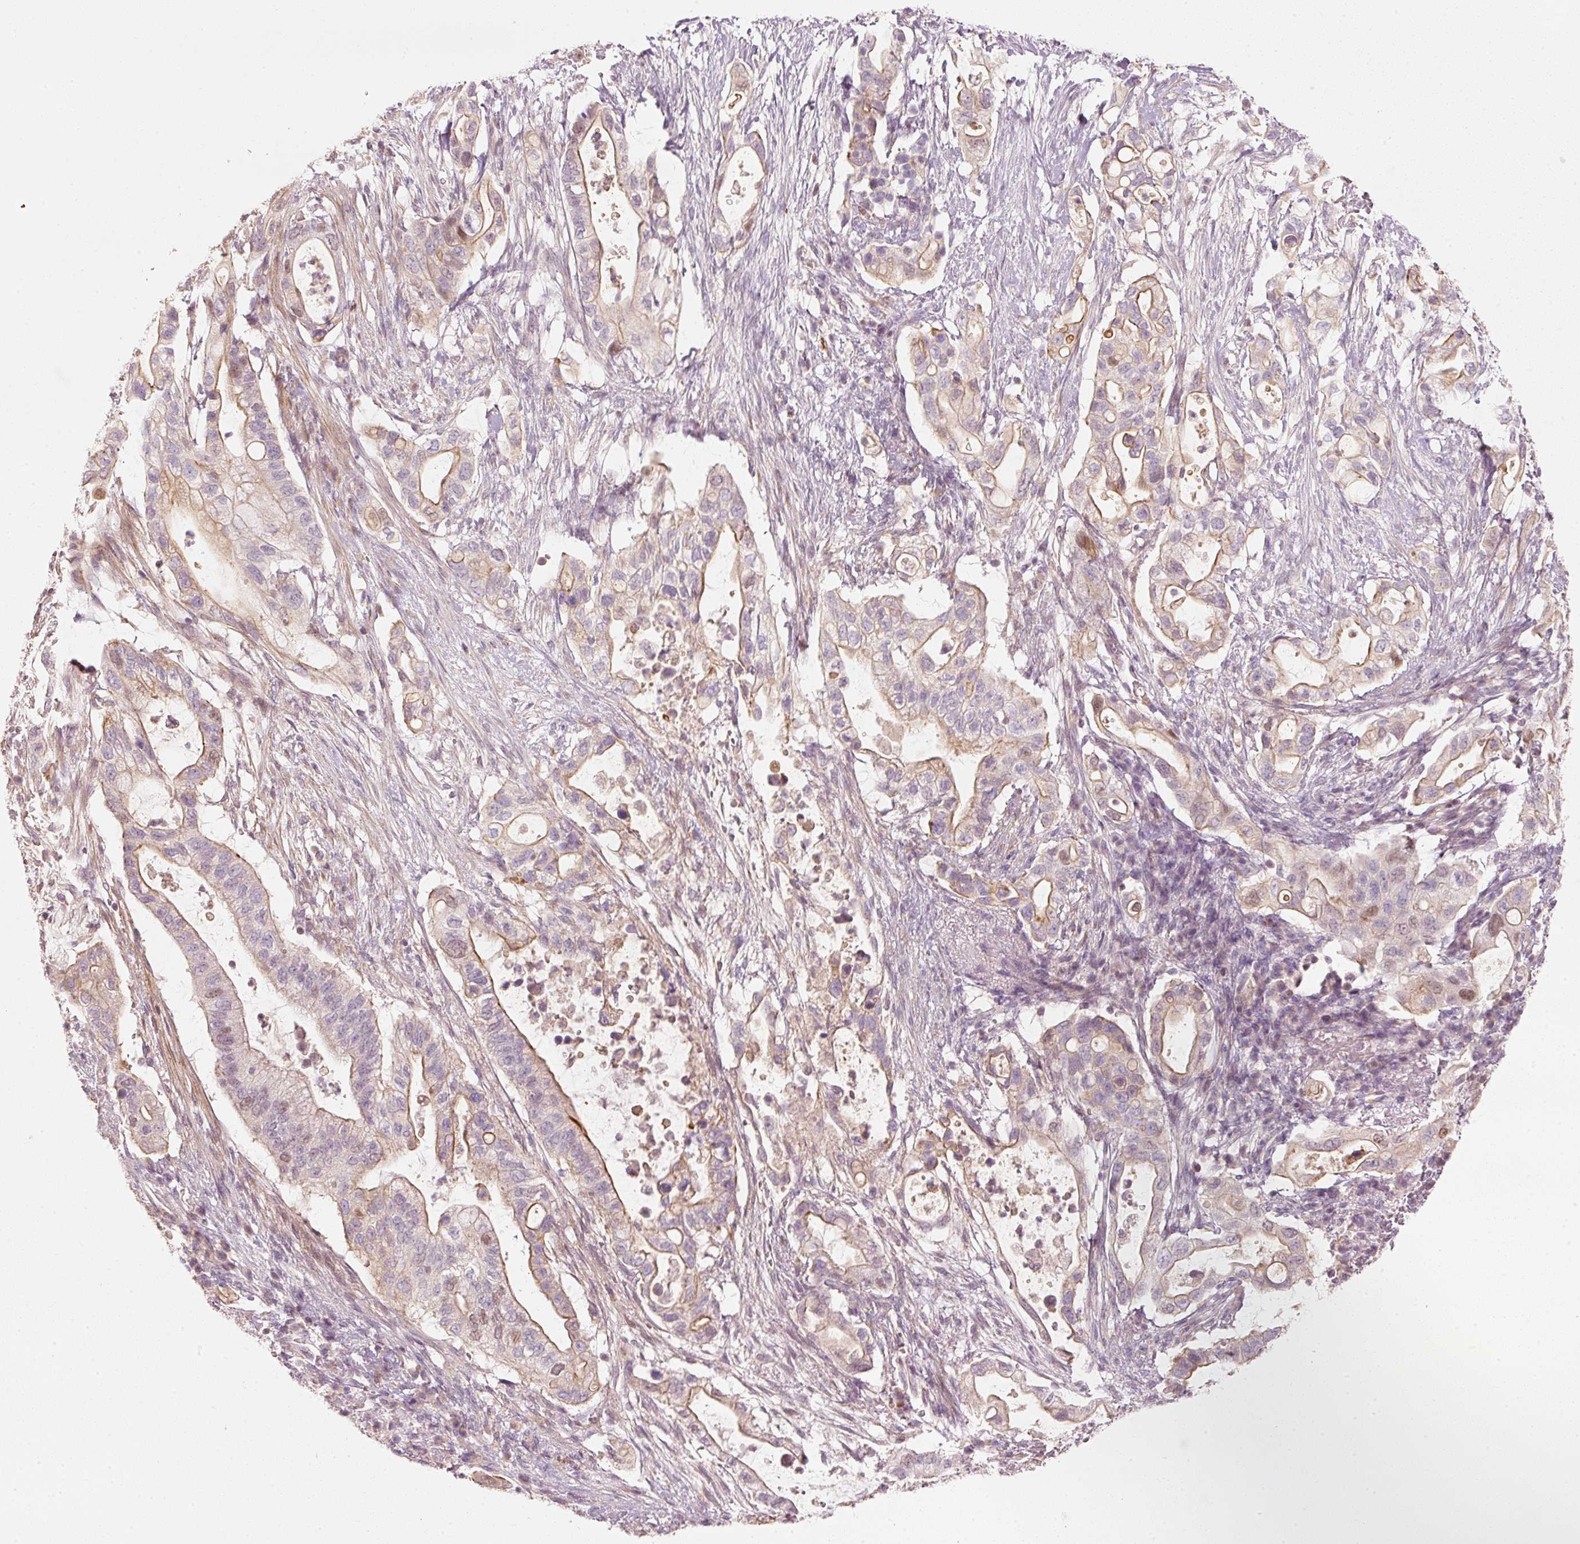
{"staining": {"intensity": "moderate", "quantity": "25%-75%", "location": "cytoplasmic/membranous"}, "tissue": "pancreatic cancer", "cell_type": "Tumor cells", "image_type": "cancer", "snomed": [{"axis": "morphology", "description": "Adenocarcinoma, NOS"}, {"axis": "topography", "description": "Pancreas"}], "caption": "DAB immunohistochemical staining of pancreatic cancer displays moderate cytoplasmic/membranous protein expression in approximately 25%-75% of tumor cells.", "gene": "TREX2", "patient": {"sex": "female", "age": 72}}